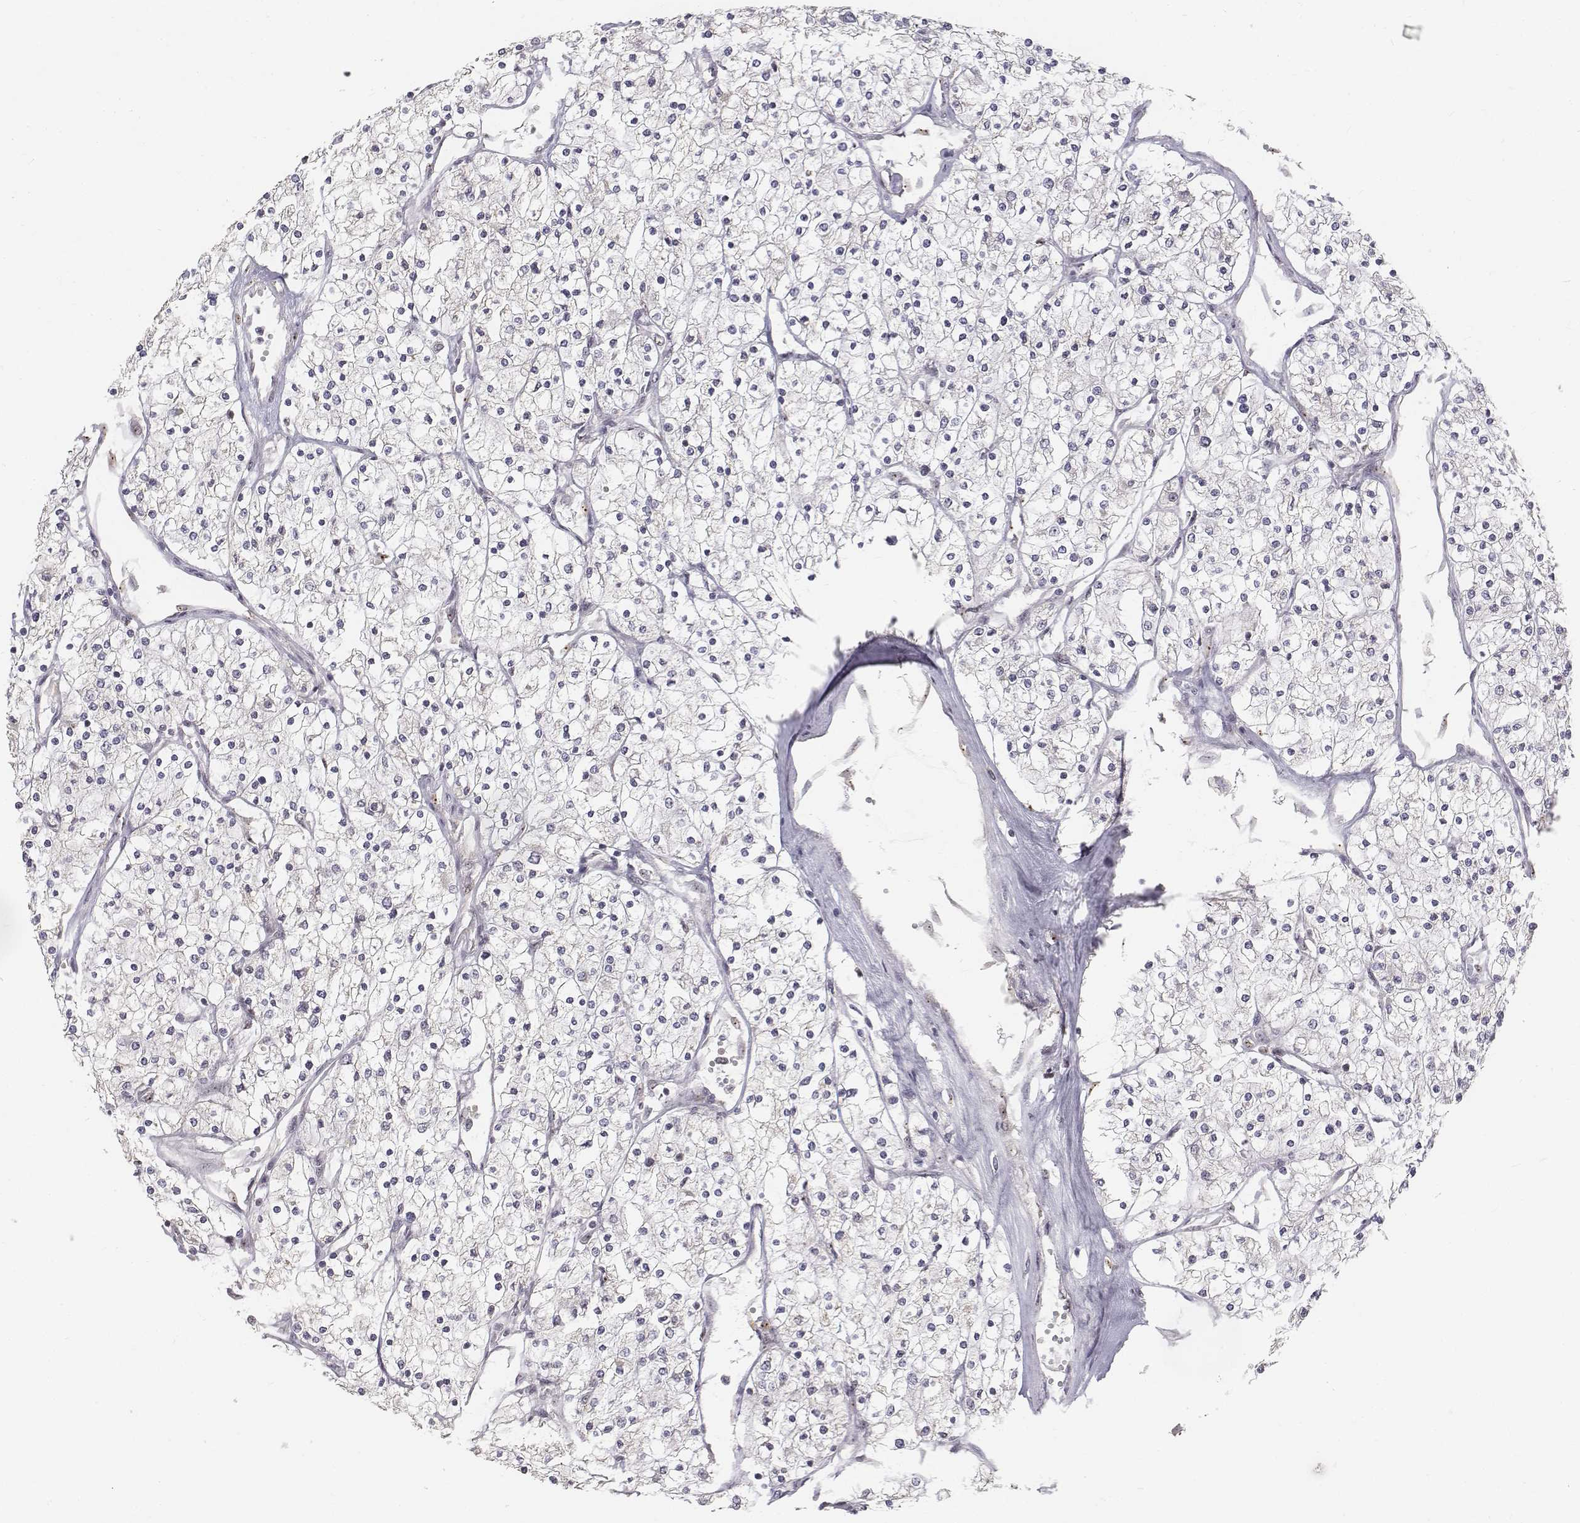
{"staining": {"intensity": "negative", "quantity": "none", "location": "none"}, "tissue": "renal cancer", "cell_type": "Tumor cells", "image_type": "cancer", "snomed": [{"axis": "morphology", "description": "Adenocarcinoma, NOS"}, {"axis": "topography", "description": "Kidney"}], "caption": "Photomicrograph shows no protein positivity in tumor cells of renal cancer tissue.", "gene": "PHF6", "patient": {"sex": "male", "age": 80}}